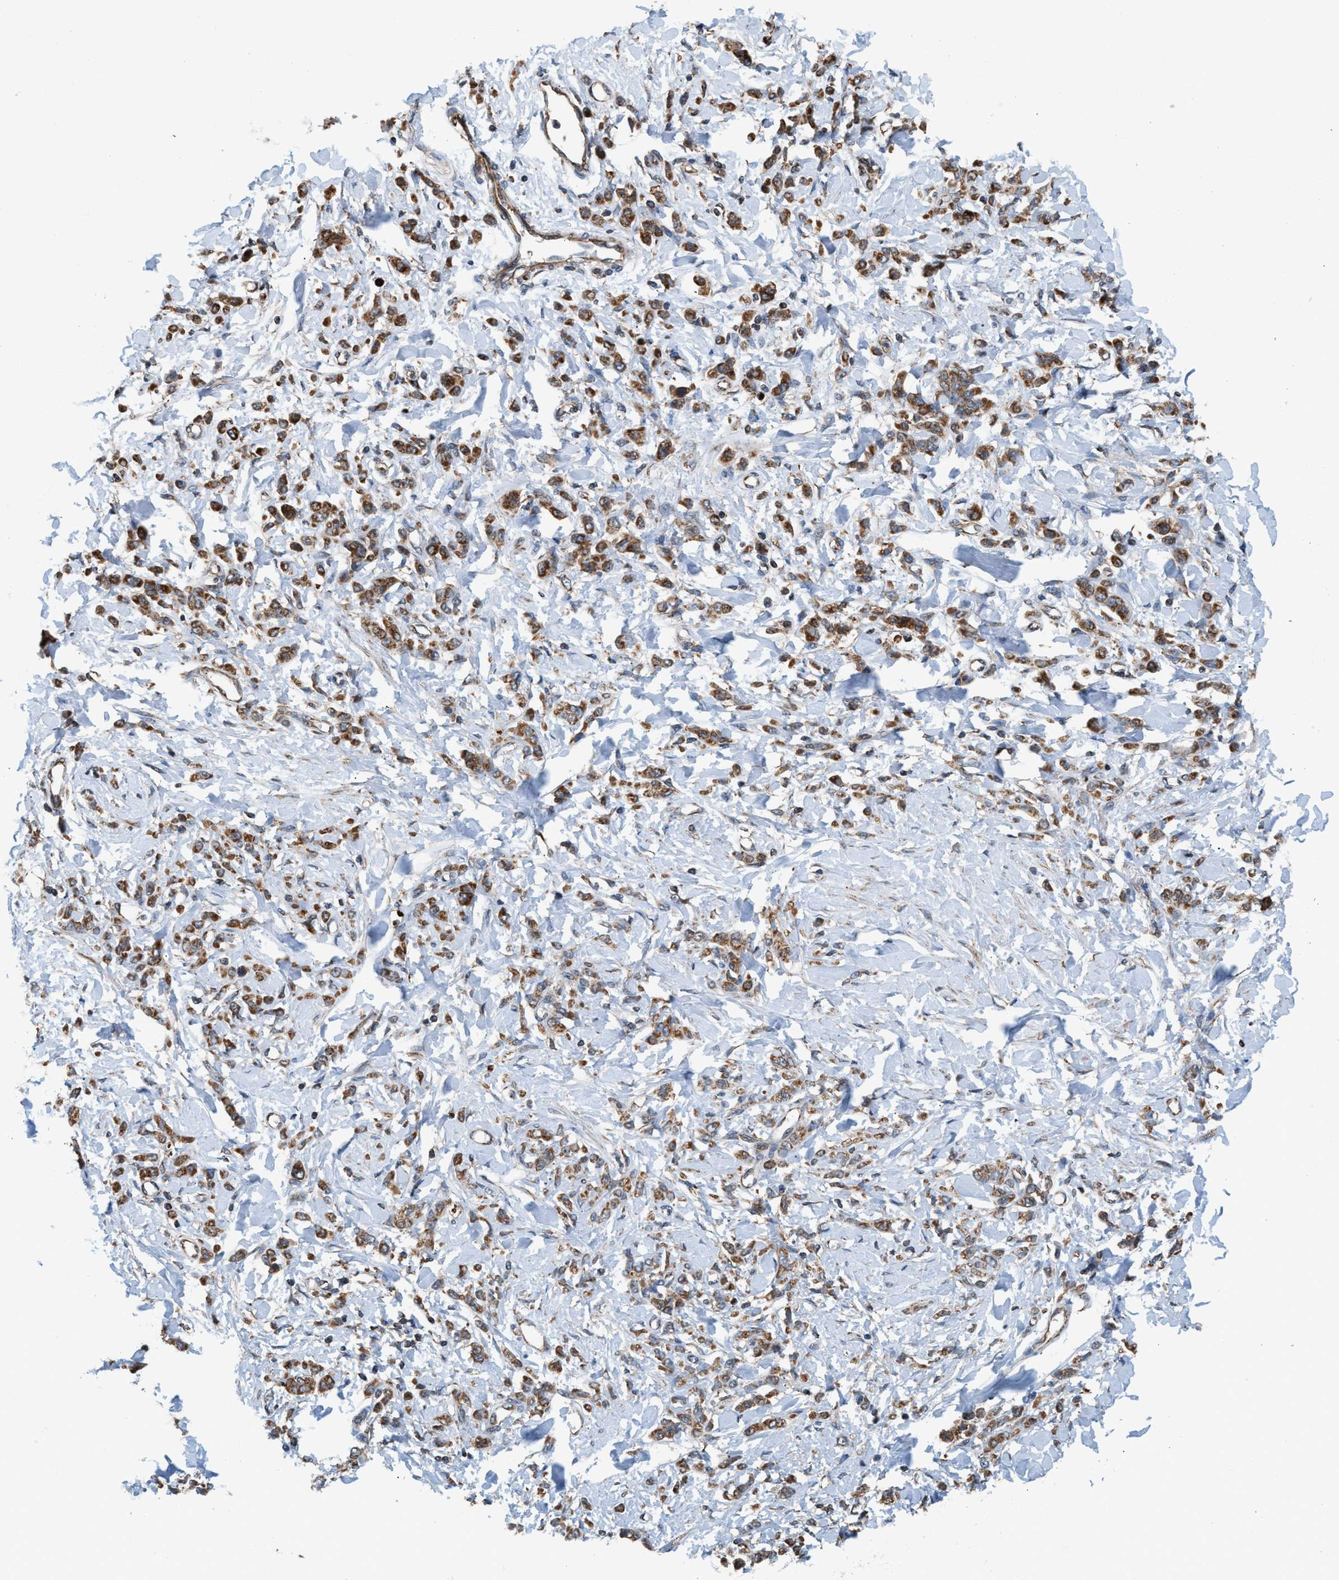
{"staining": {"intensity": "strong", "quantity": ">75%", "location": "cytoplasmic/membranous"}, "tissue": "stomach cancer", "cell_type": "Tumor cells", "image_type": "cancer", "snomed": [{"axis": "morphology", "description": "Normal tissue, NOS"}, {"axis": "morphology", "description": "Adenocarcinoma, NOS"}, {"axis": "topography", "description": "Stomach"}], "caption": "Human stomach cancer (adenocarcinoma) stained with a brown dye demonstrates strong cytoplasmic/membranous positive expression in approximately >75% of tumor cells.", "gene": "SGSM2", "patient": {"sex": "male", "age": 82}}